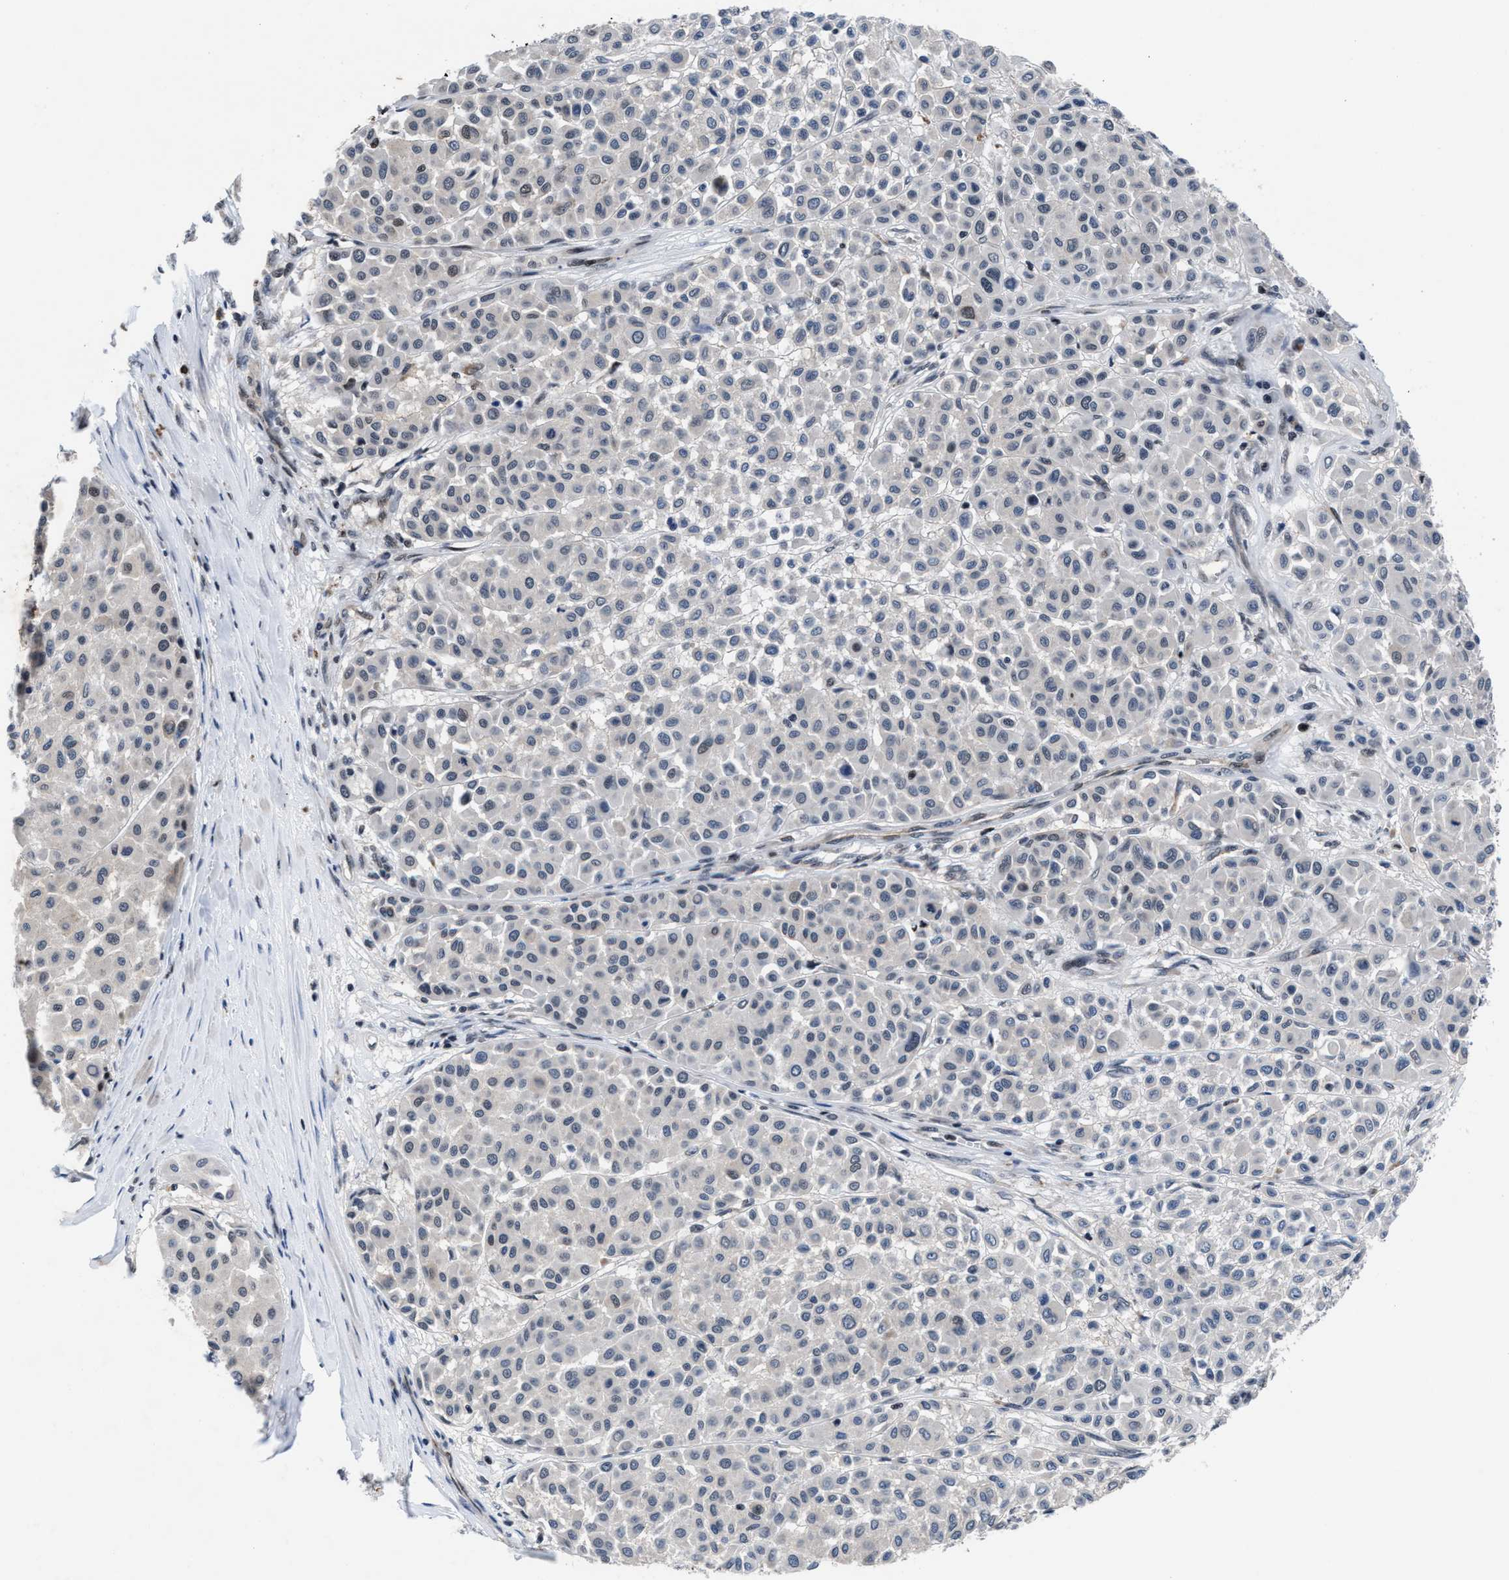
{"staining": {"intensity": "negative", "quantity": "none", "location": "none"}, "tissue": "melanoma", "cell_type": "Tumor cells", "image_type": "cancer", "snomed": [{"axis": "morphology", "description": "Malignant melanoma, Metastatic site"}, {"axis": "topography", "description": "Soft tissue"}], "caption": "An IHC photomicrograph of melanoma is shown. There is no staining in tumor cells of melanoma.", "gene": "WDR81", "patient": {"sex": "male", "age": 41}}